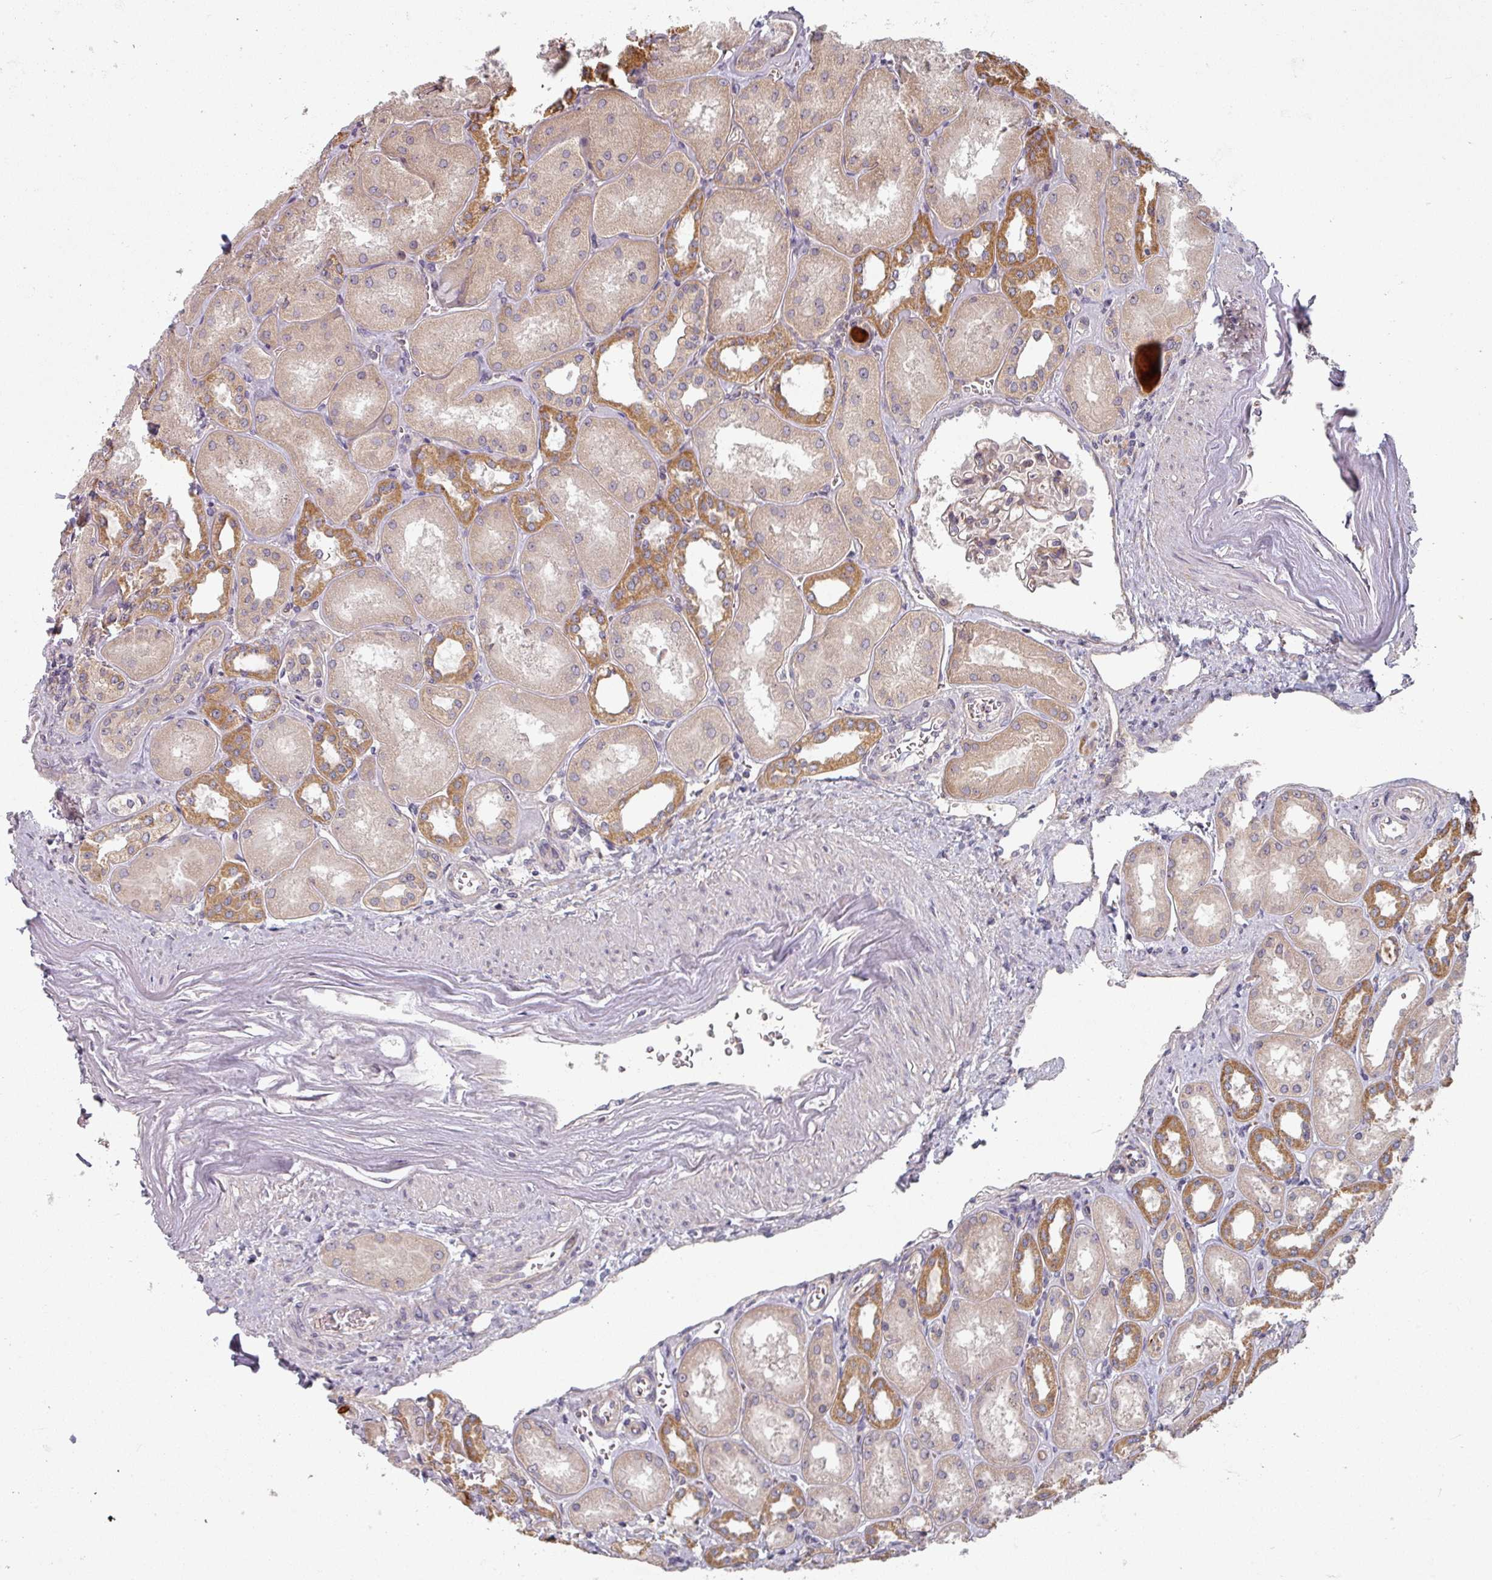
{"staining": {"intensity": "weak", "quantity": "25%-75%", "location": "cytoplasmic/membranous"}, "tissue": "kidney", "cell_type": "Cells in glomeruli", "image_type": "normal", "snomed": [{"axis": "morphology", "description": "Normal tissue, NOS"}, {"axis": "topography", "description": "Kidney"}], "caption": "Protein analysis of normal kidney demonstrates weak cytoplasmic/membranous positivity in about 25%-75% of cells in glomeruli. The protein of interest is stained brown, and the nuclei are stained in blue (DAB (3,3'-diaminobenzidine) IHC with brightfield microscopy, high magnification).", "gene": "PLEKHJ1", "patient": {"sex": "male", "age": 61}}